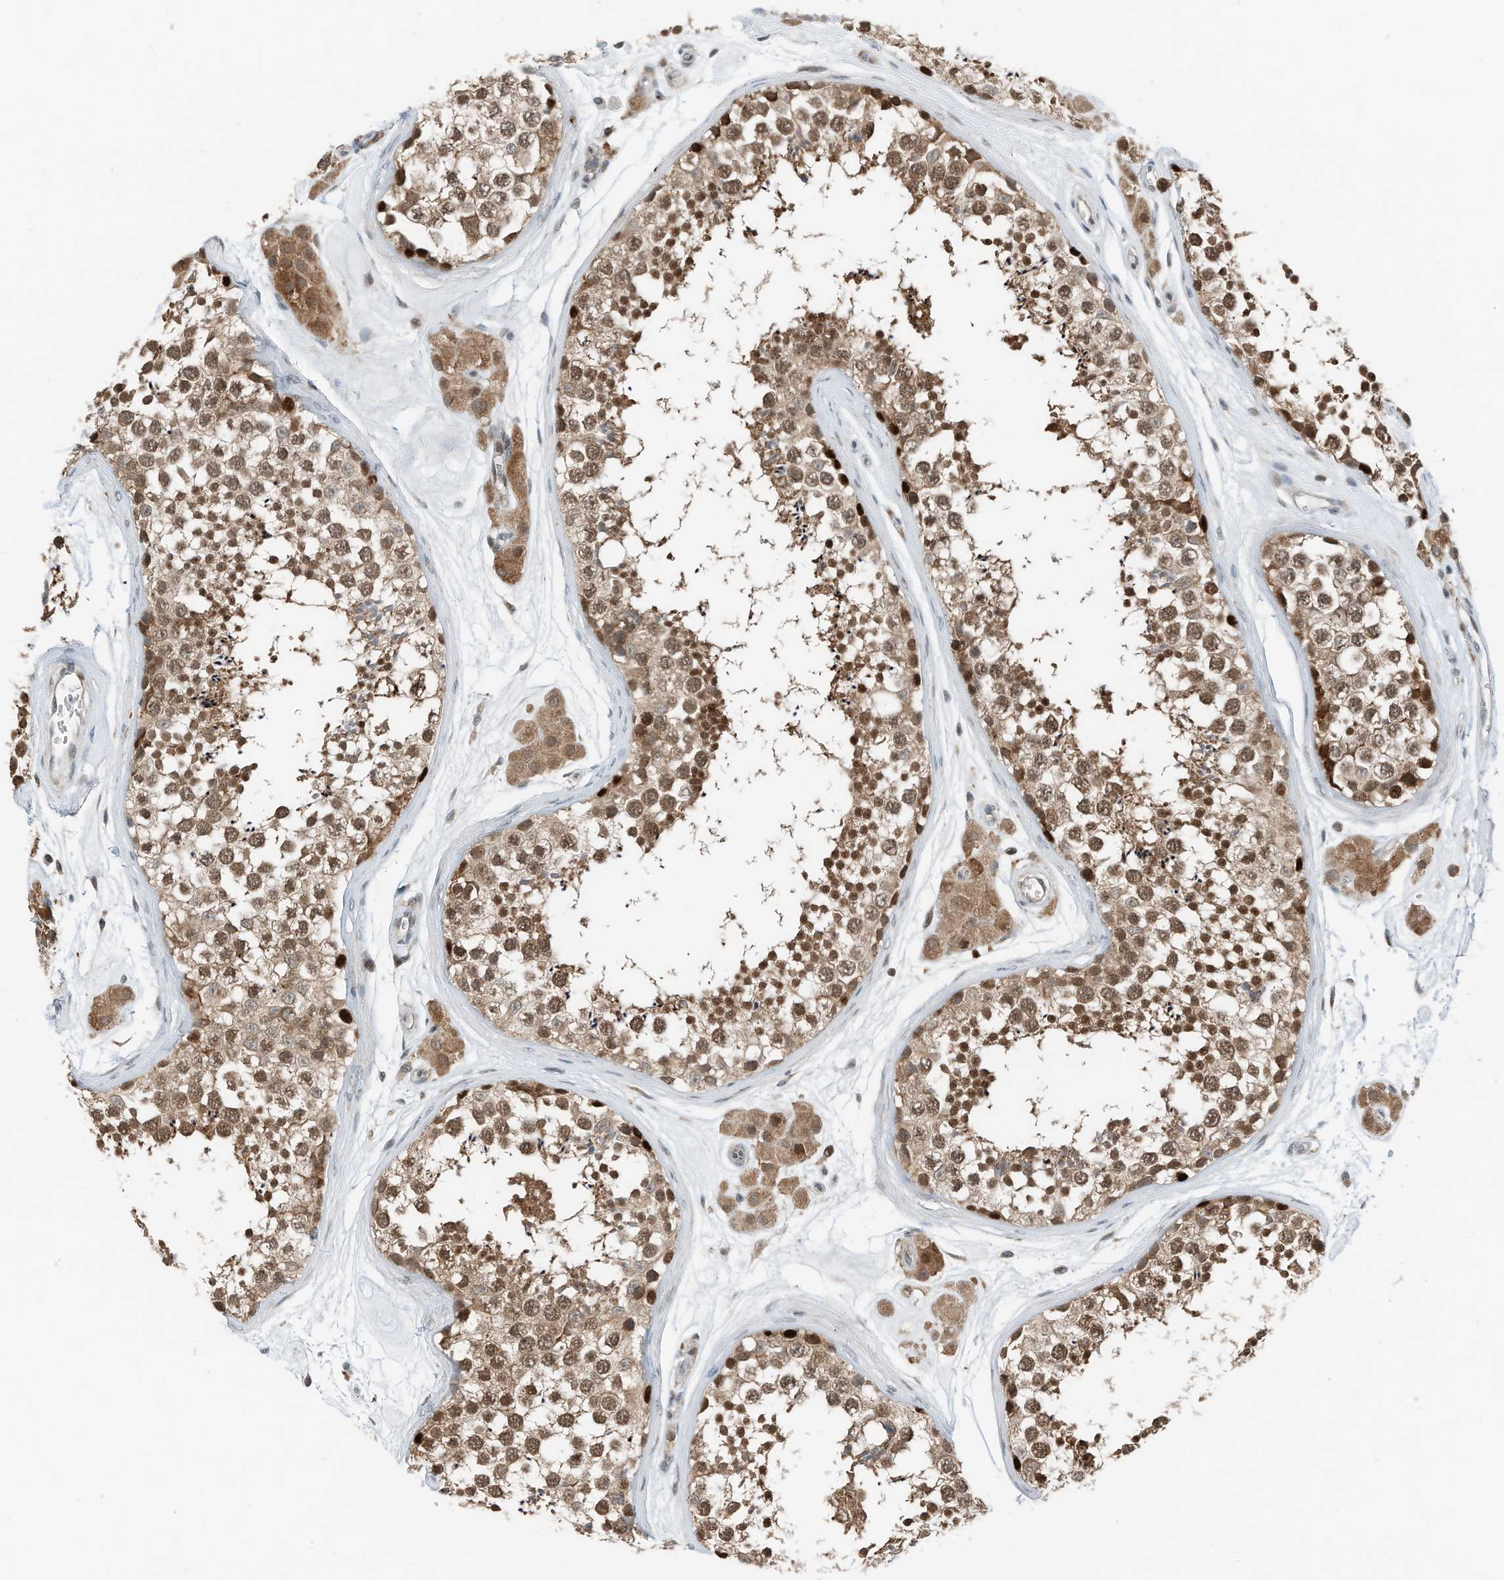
{"staining": {"intensity": "strong", "quantity": ">75%", "location": "cytoplasmic/membranous,nuclear"}, "tissue": "testis", "cell_type": "Cells in seminiferous ducts", "image_type": "normal", "snomed": [{"axis": "morphology", "description": "Normal tissue, NOS"}, {"axis": "topography", "description": "Testis"}], "caption": "The immunohistochemical stain labels strong cytoplasmic/membranous,nuclear expression in cells in seminiferous ducts of unremarkable testis. (DAB (3,3'-diaminobenzidine) = brown stain, brightfield microscopy at high magnification).", "gene": "RMND1", "patient": {"sex": "male", "age": 56}}